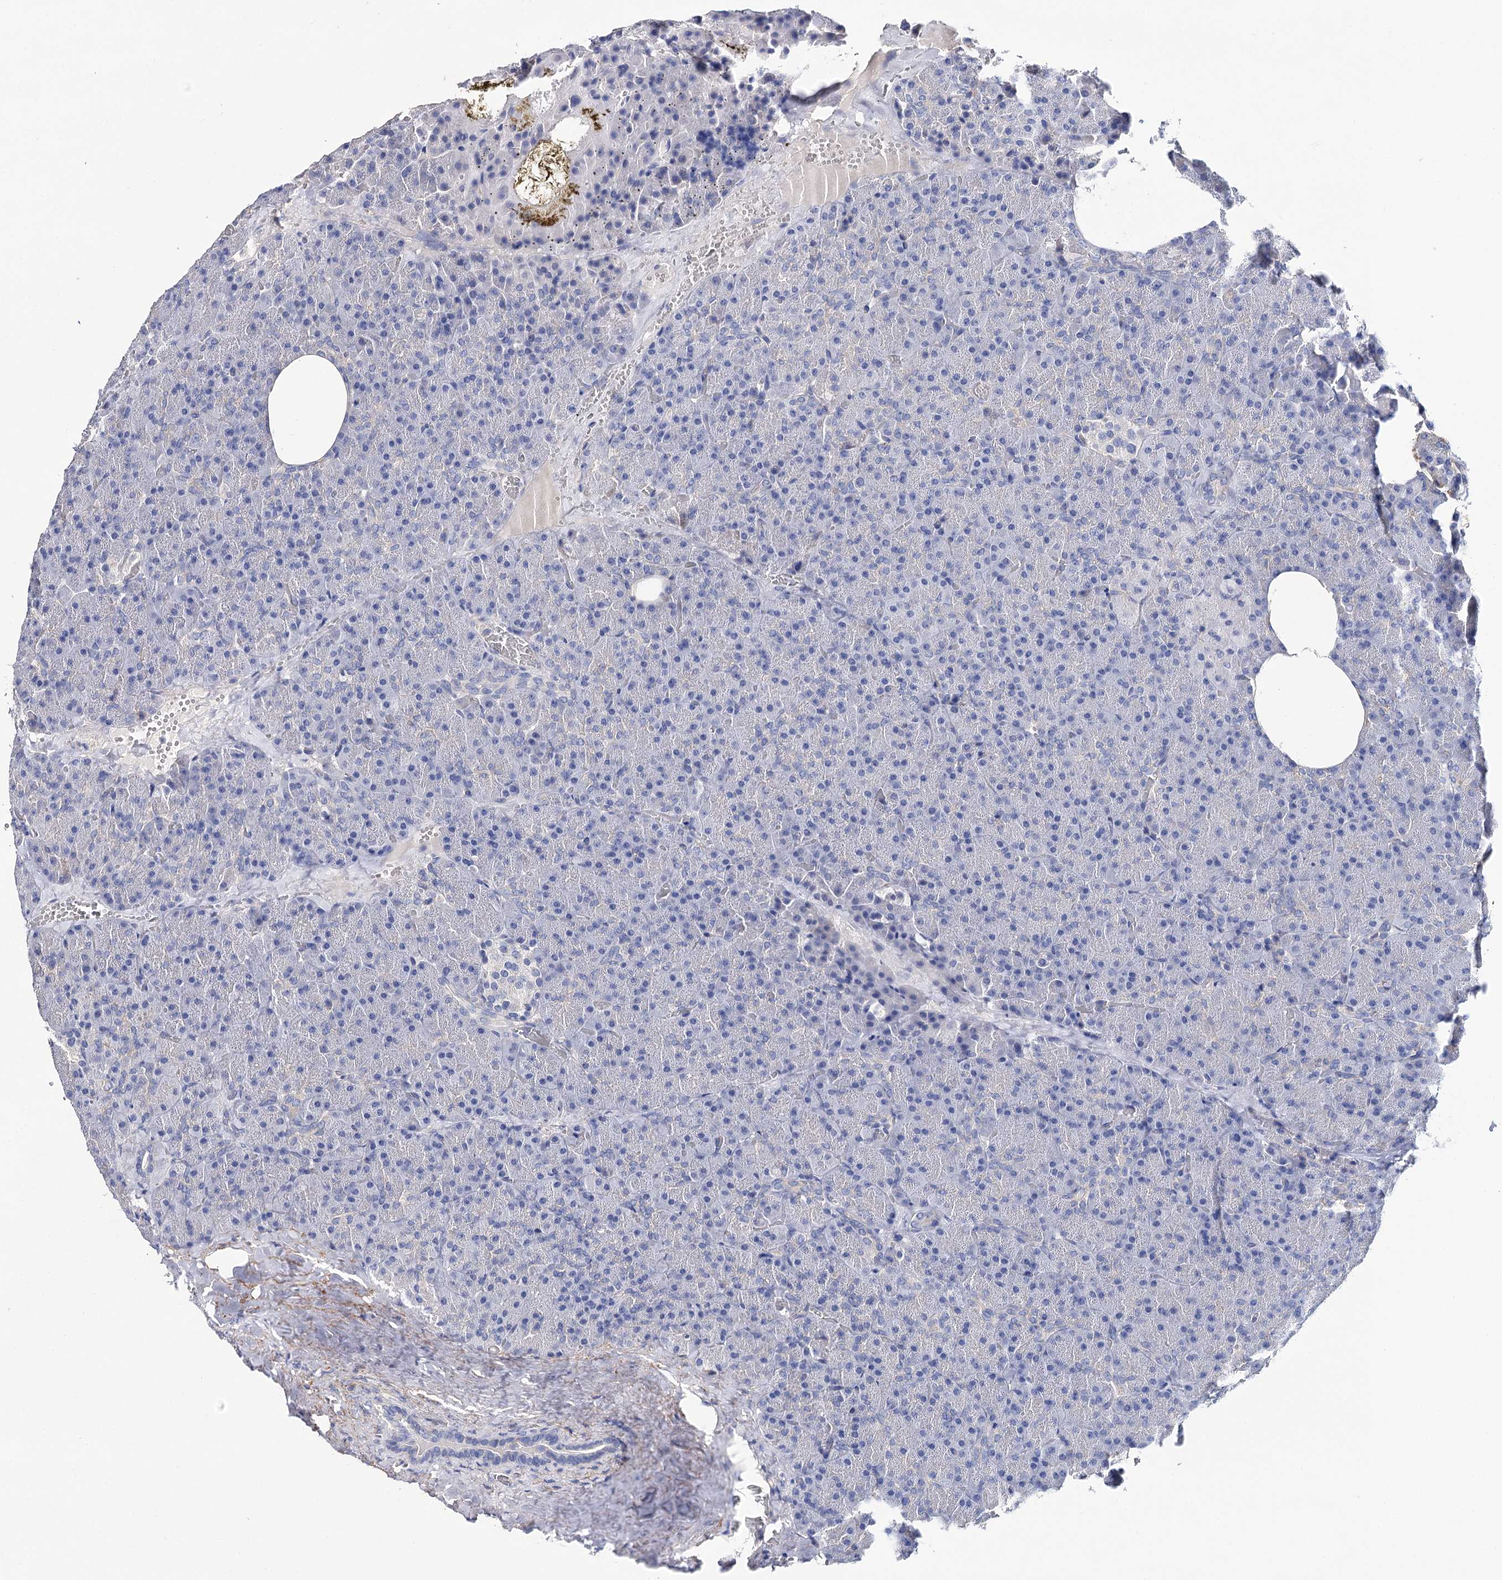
{"staining": {"intensity": "negative", "quantity": "none", "location": "none"}, "tissue": "pancreas", "cell_type": "Exocrine glandular cells", "image_type": "normal", "snomed": [{"axis": "morphology", "description": "Normal tissue, NOS"}, {"axis": "morphology", "description": "Carcinoid, malignant, NOS"}, {"axis": "topography", "description": "Pancreas"}], "caption": "The photomicrograph displays no significant positivity in exocrine glandular cells of pancreas.", "gene": "EPYC", "patient": {"sex": "female", "age": 35}}